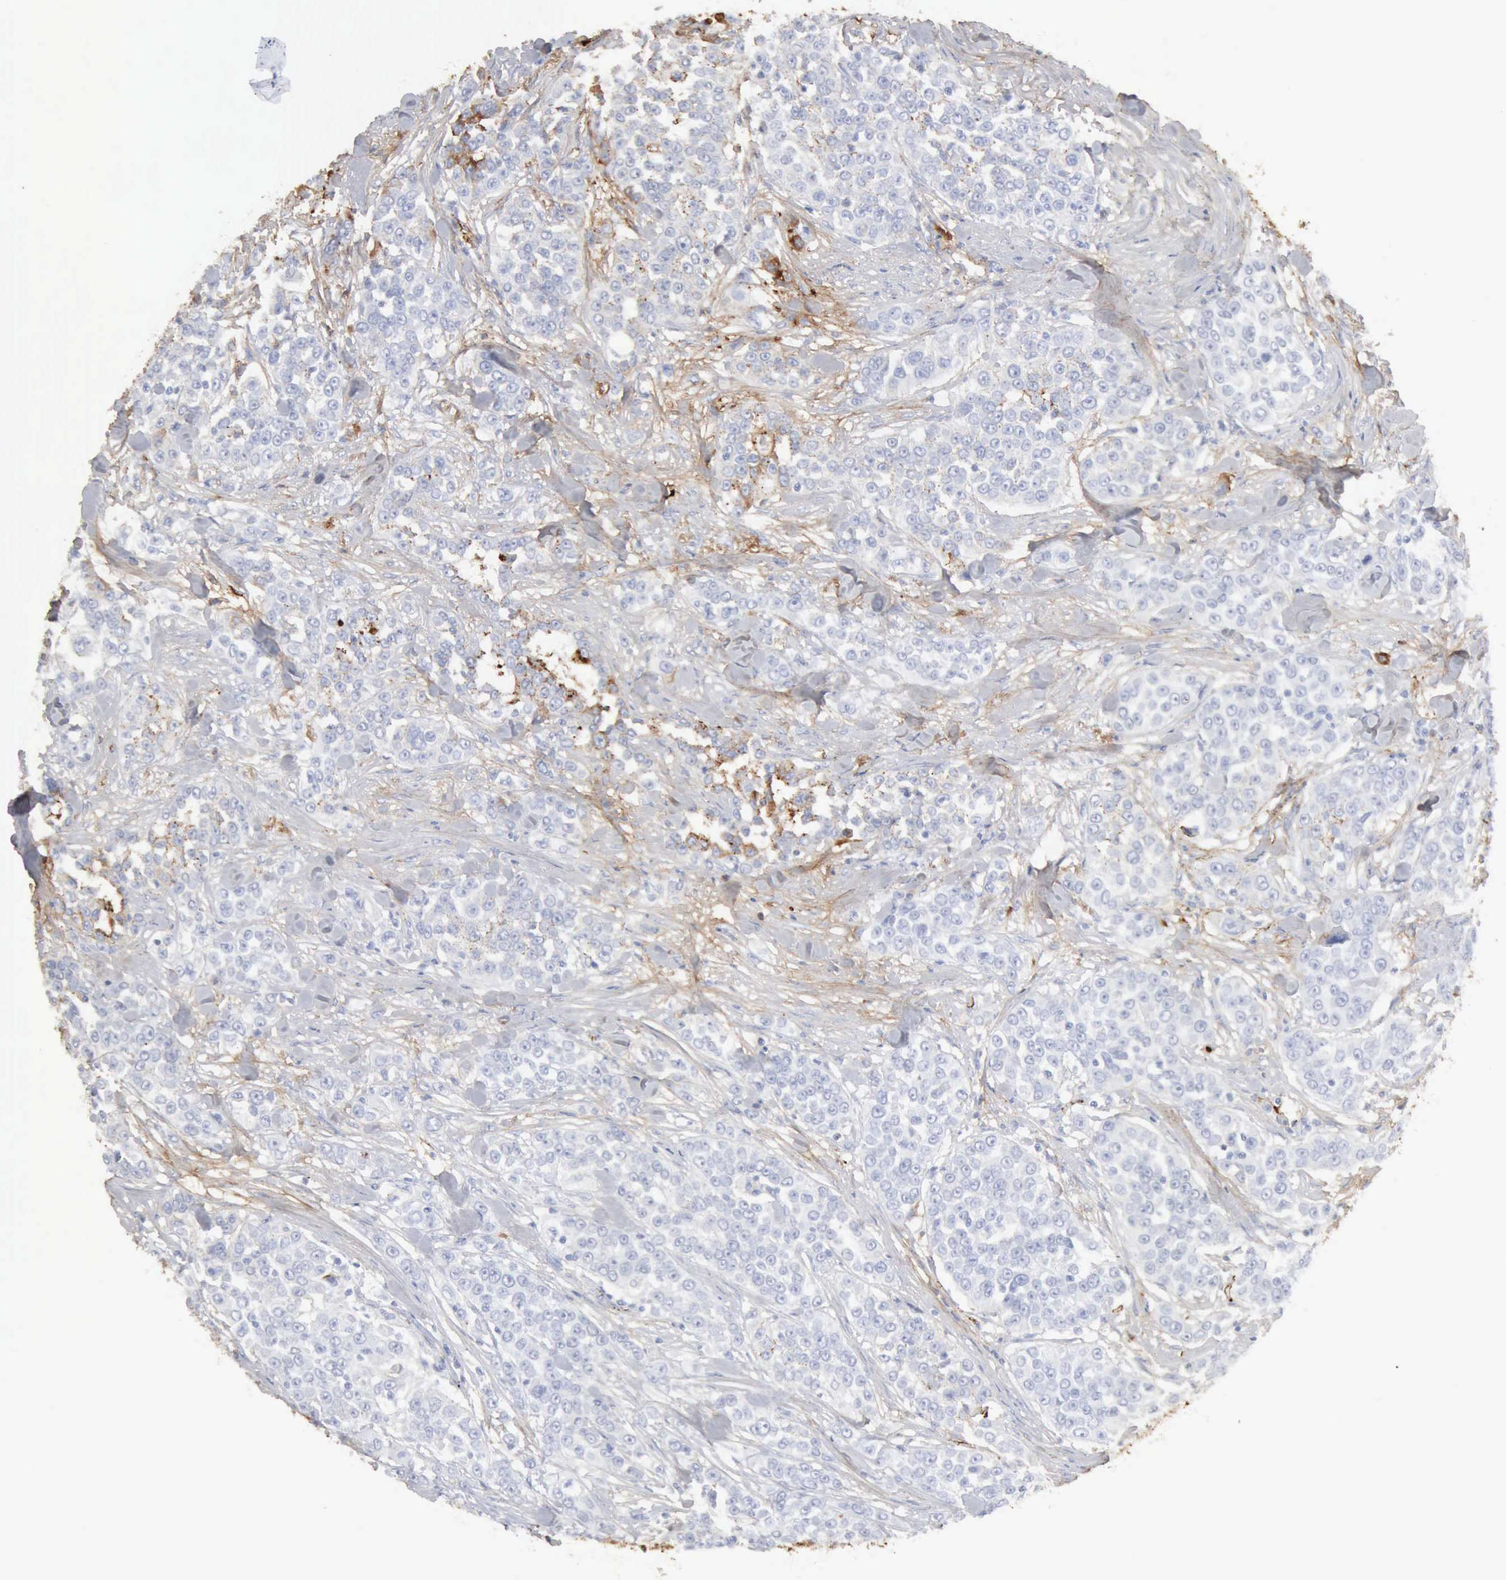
{"staining": {"intensity": "negative", "quantity": "none", "location": "none"}, "tissue": "urothelial cancer", "cell_type": "Tumor cells", "image_type": "cancer", "snomed": [{"axis": "morphology", "description": "Urothelial carcinoma, High grade"}, {"axis": "topography", "description": "Urinary bladder"}], "caption": "This is a histopathology image of immunohistochemistry staining of high-grade urothelial carcinoma, which shows no positivity in tumor cells.", "gene": "C4BPA", "patient": {"sex": "female", "age": 80}}